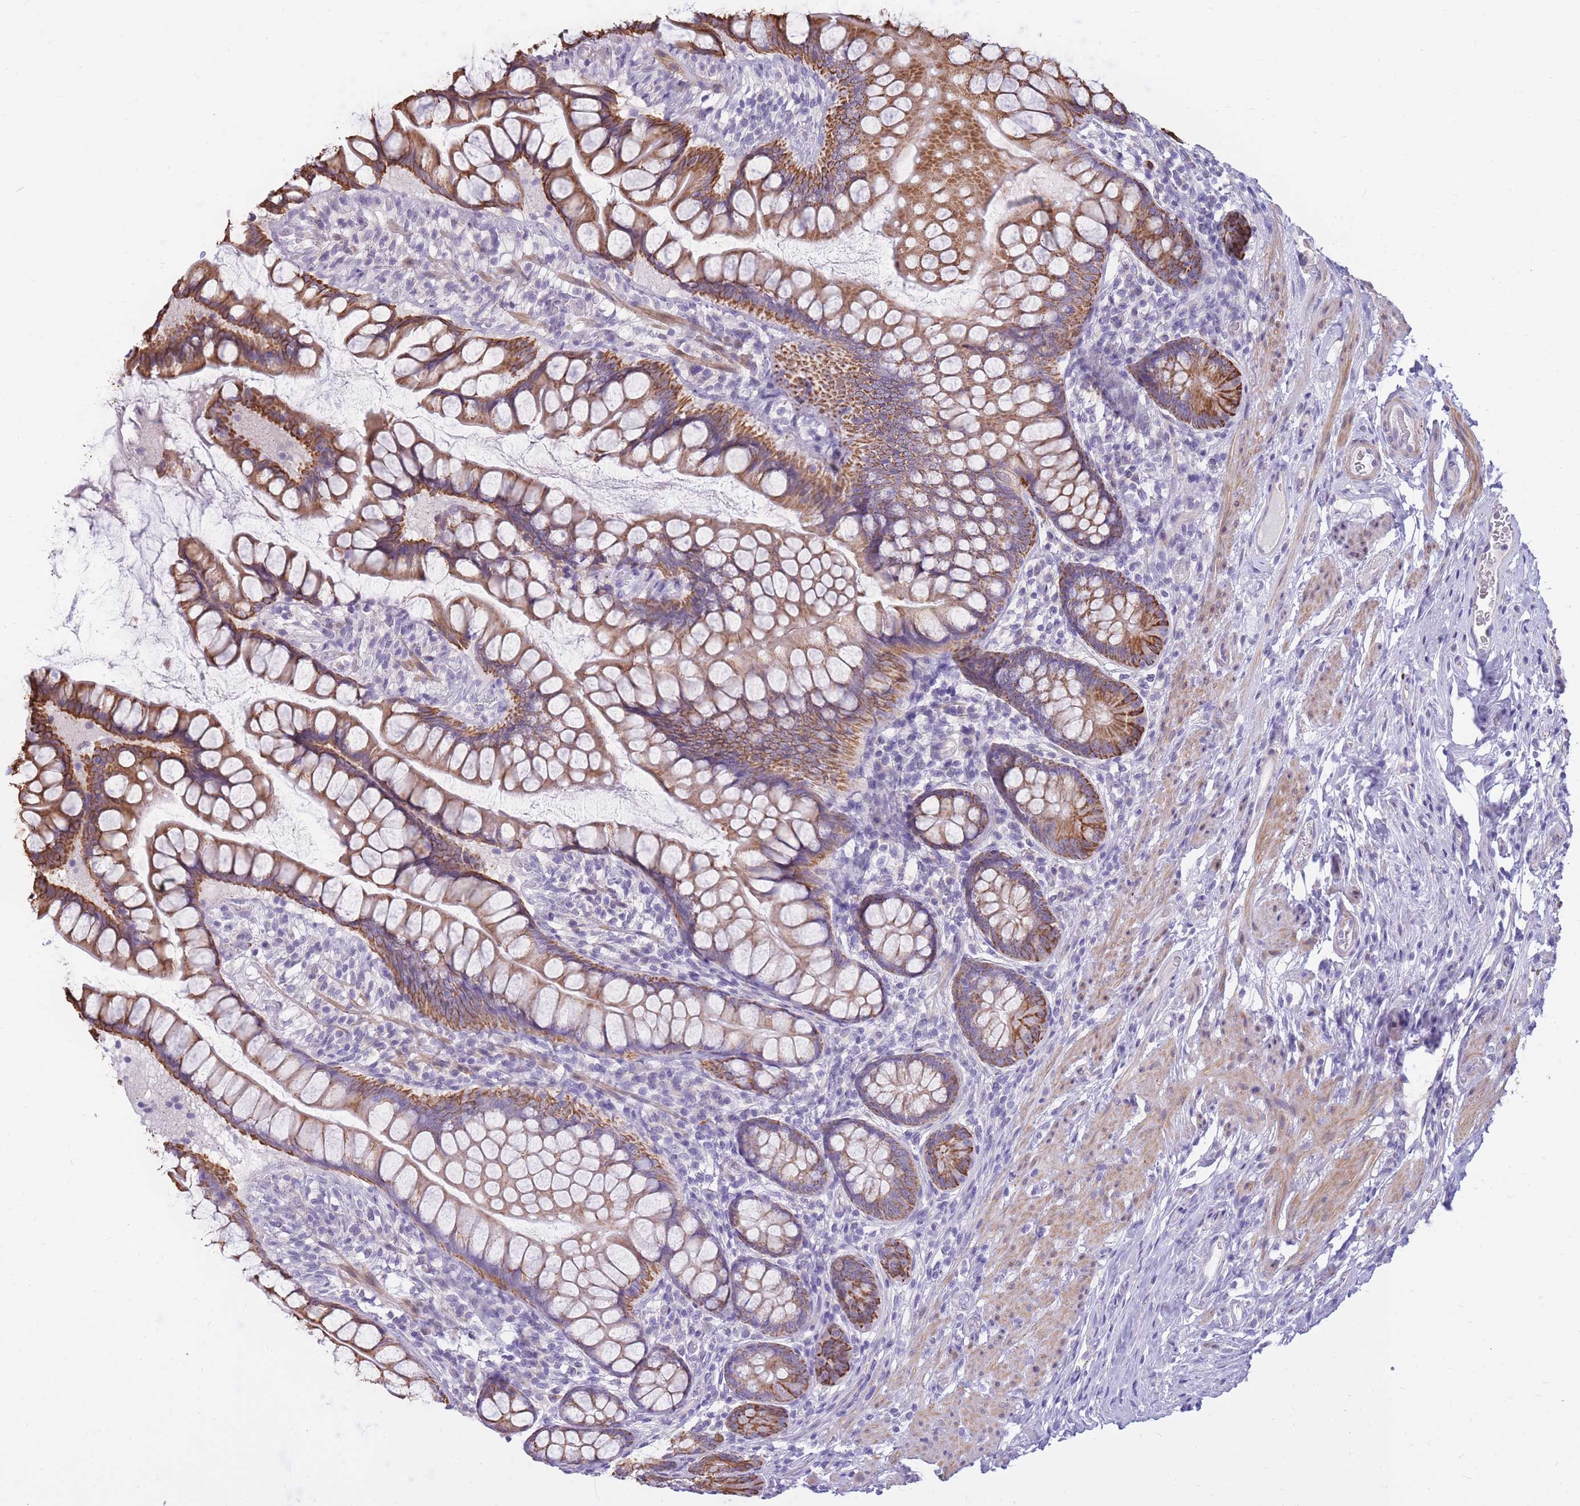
{"staining": {"intensity": "moderate", "quantity": ">75%", "location": "cytoplasmic/membranous"}, "tissue": "small intestine", "cell_type": "Glandular cells", "image_type": "normal", "snomed": [{"axis": "morphology", "description": "Normal tissue, NOS"}, {"axis": "topography", "description": "Small intestine"}], "caption": "Immunohistochemistry (IHC) (DAB (3,3'-diaminobenzidine)) staining of normal small intestine exhibits moderate cytoplasmic/membranous protein positivity in about >75% of glandular cells.", "gene": "RNF170", "patient": {"sex": "male", "age": 70}}